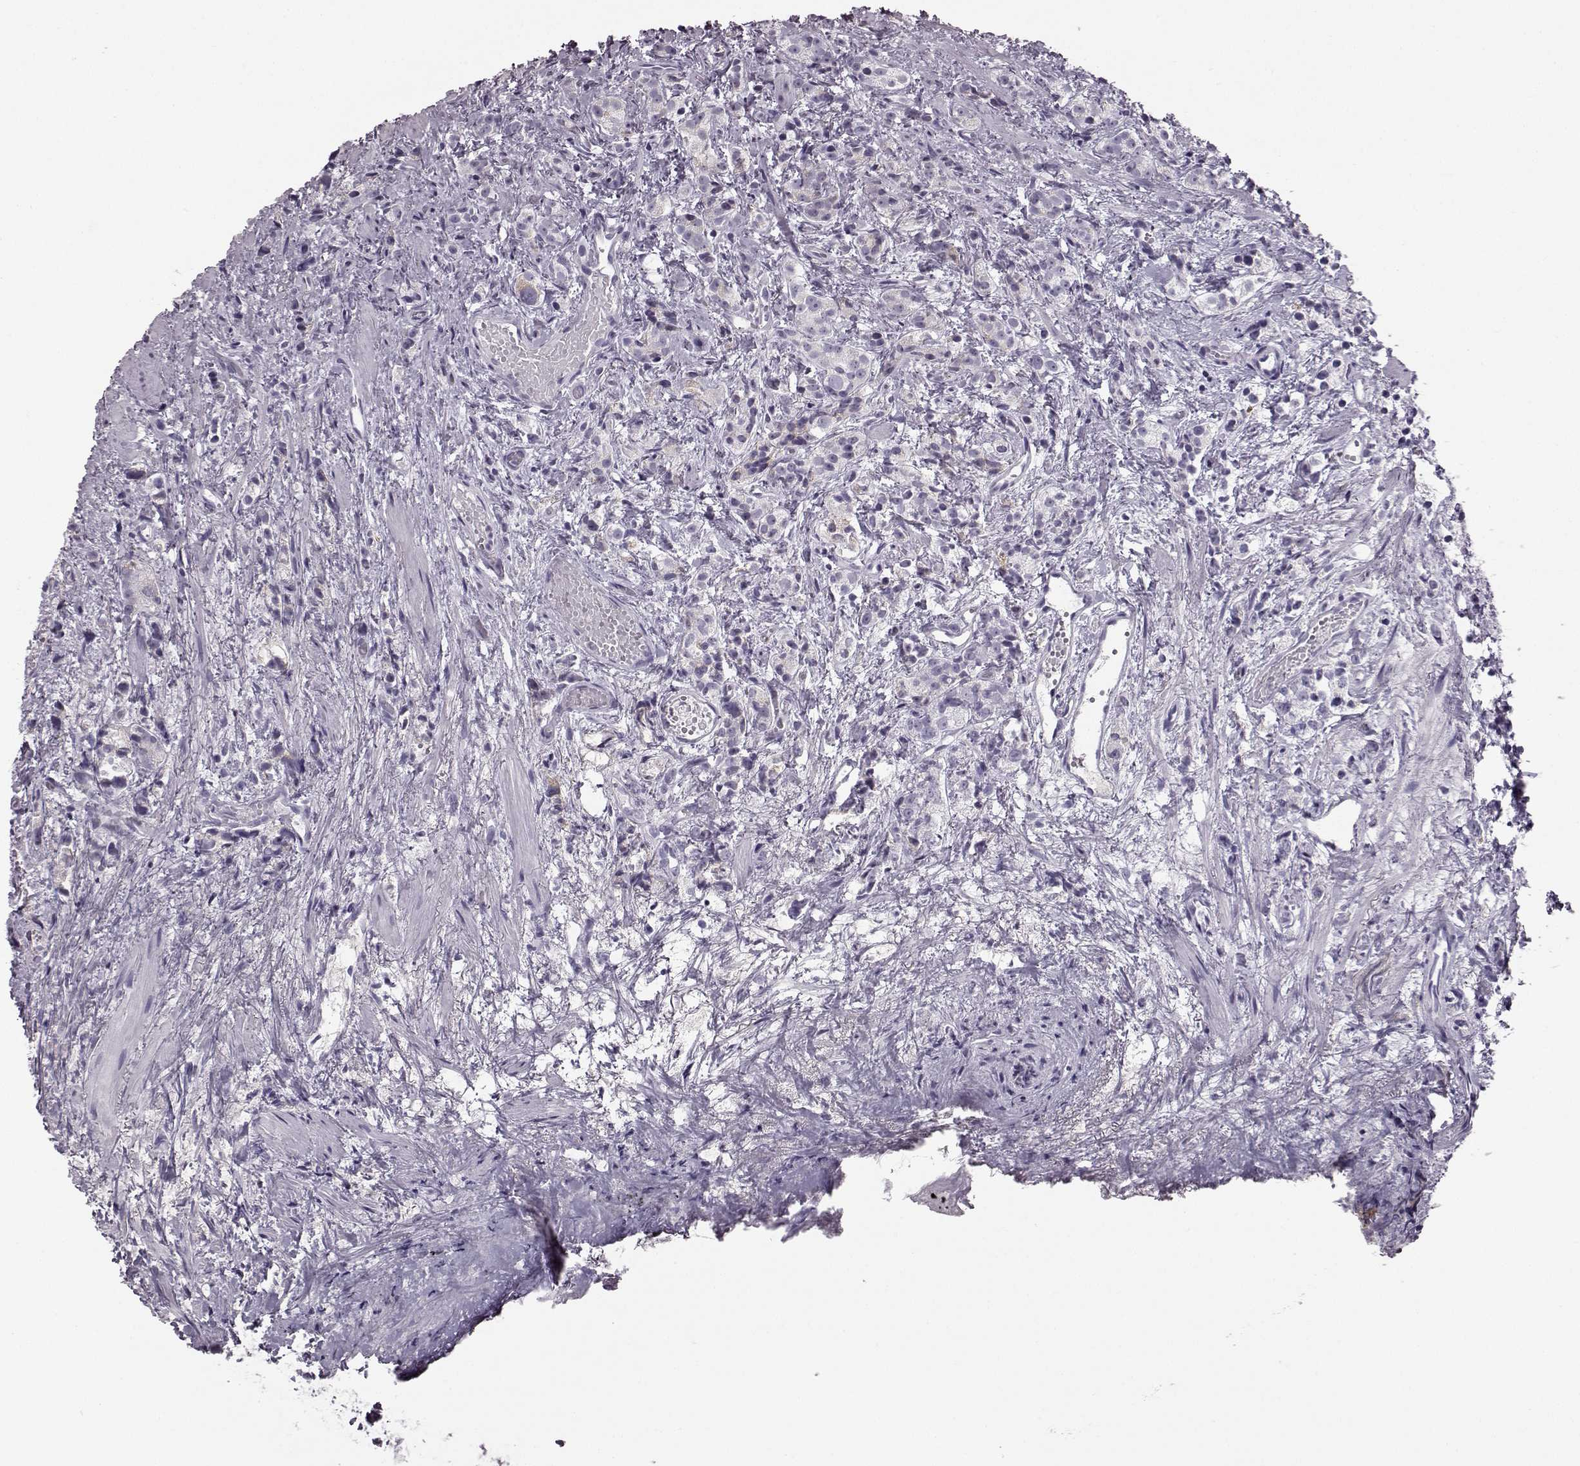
{"staining": {"intensity": "negative", "quantity": "none", "location": "none"}, "tissue": "prostate cancer", "cell_type": "Tumor cells", "image_type": "cancer", "snomed": [{"axis": "morphology", "description": "Adenocarcinoma, High grade"}, {"axis": "topography", "description": "Prostate"}], "caption": "A histopathology image of human prostate high-grade adenocarcinoma is negative for staining in tumor cells.", "gene": "JSRP1", "patient": {"sex": "male", "age": 53}}